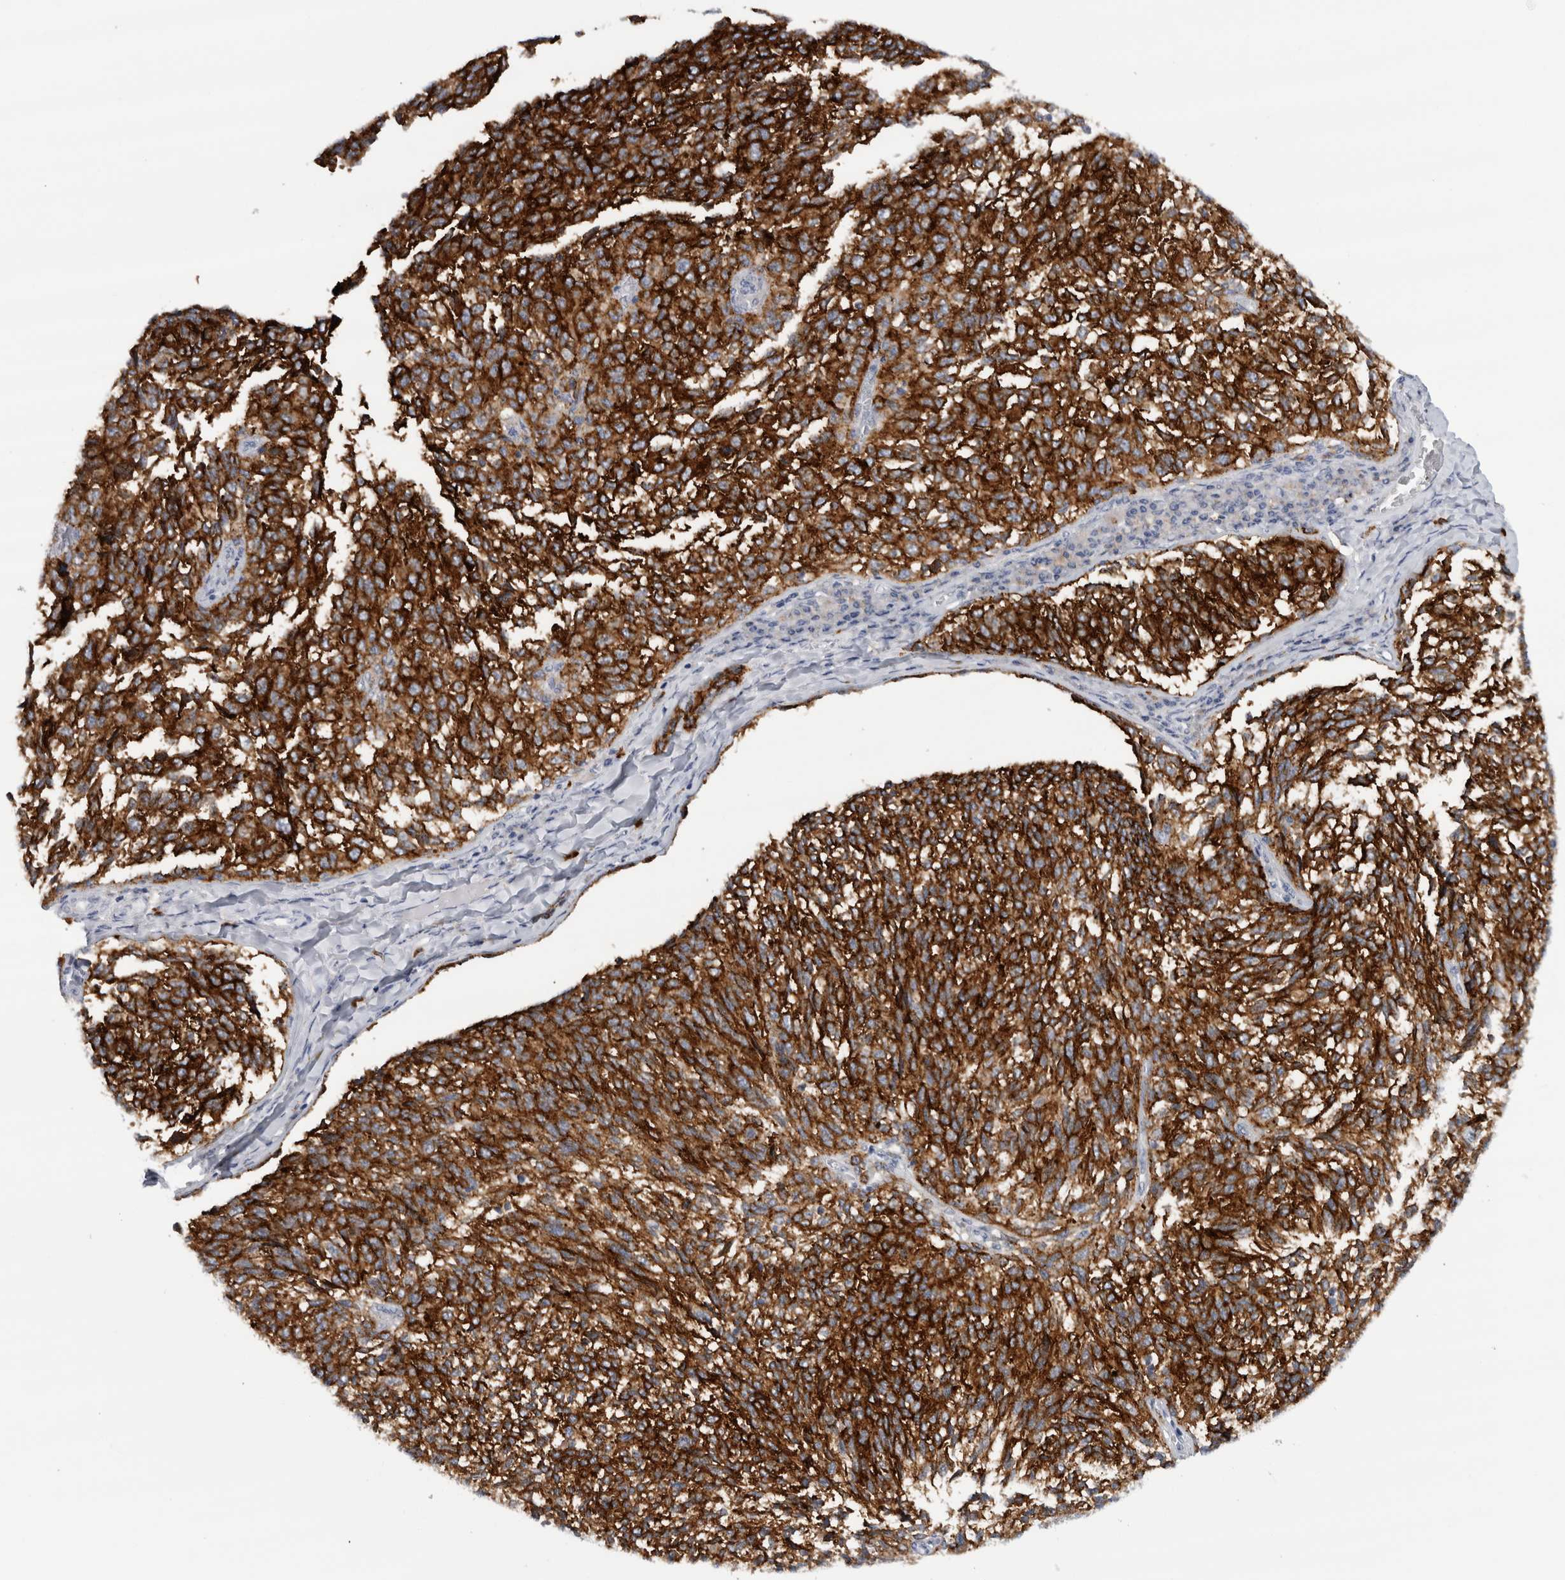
{"staining": {"intensity": "strong", "quantity": ">75%", "location": "cytoplasmic/membranous"}, "tissue": "melanoma", "cell_type": "Tumor cells", "image_type": "cancer", "snomed": [{"axis": "morphology", "description": "Malignant melanoma, NOS"}, {"axis": "topography", "description": "Skin"}], "caption": "A high amount of strong cytoplasmic/membranous positivity is seen in about >75% of tumor cells in melanoma tissue.", "gene": "CD63", "patient": {"sex": "female", "age": 73}}